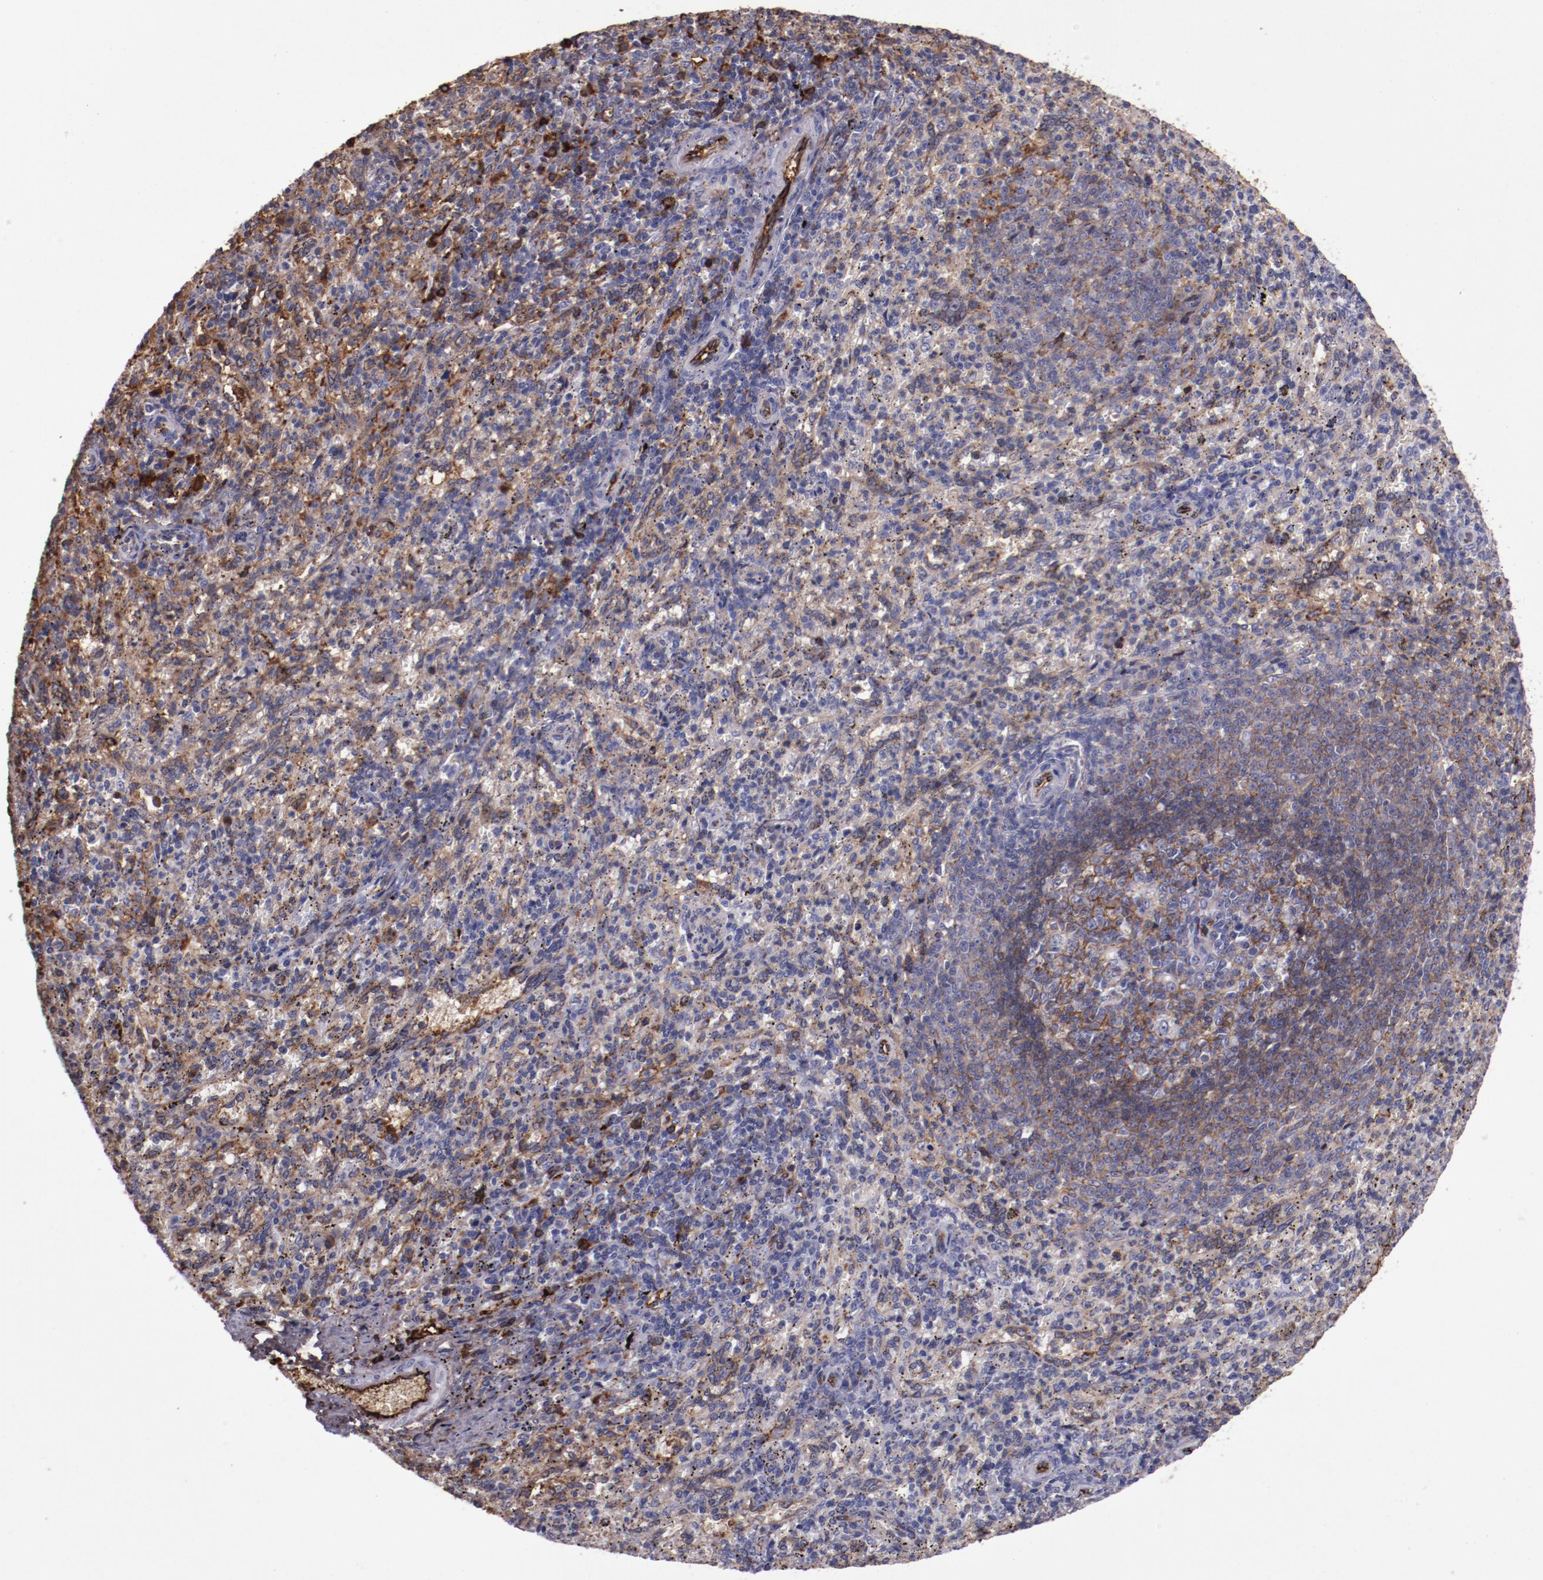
{"staining": {"intensity": "moderate", "quantity": "<25%", "location": "cytoplasmic/membranous"}, "tissue": "spleen", "cell_type": "Cells in red pulp", "image_type": "normal", "snomed": [{"axis": "morphology", "description": "Normal tissue, NOS"}, {"axis": "topography", "description": "Spleen"}], "caption": "This micrograph shows IHC staining of benign human spleen, with low moderate cytoplasmic/membranous expression in about <25% of cells in red pulp.", "gene": "A2M", "patient": {"sex": "female", "age": 10}}